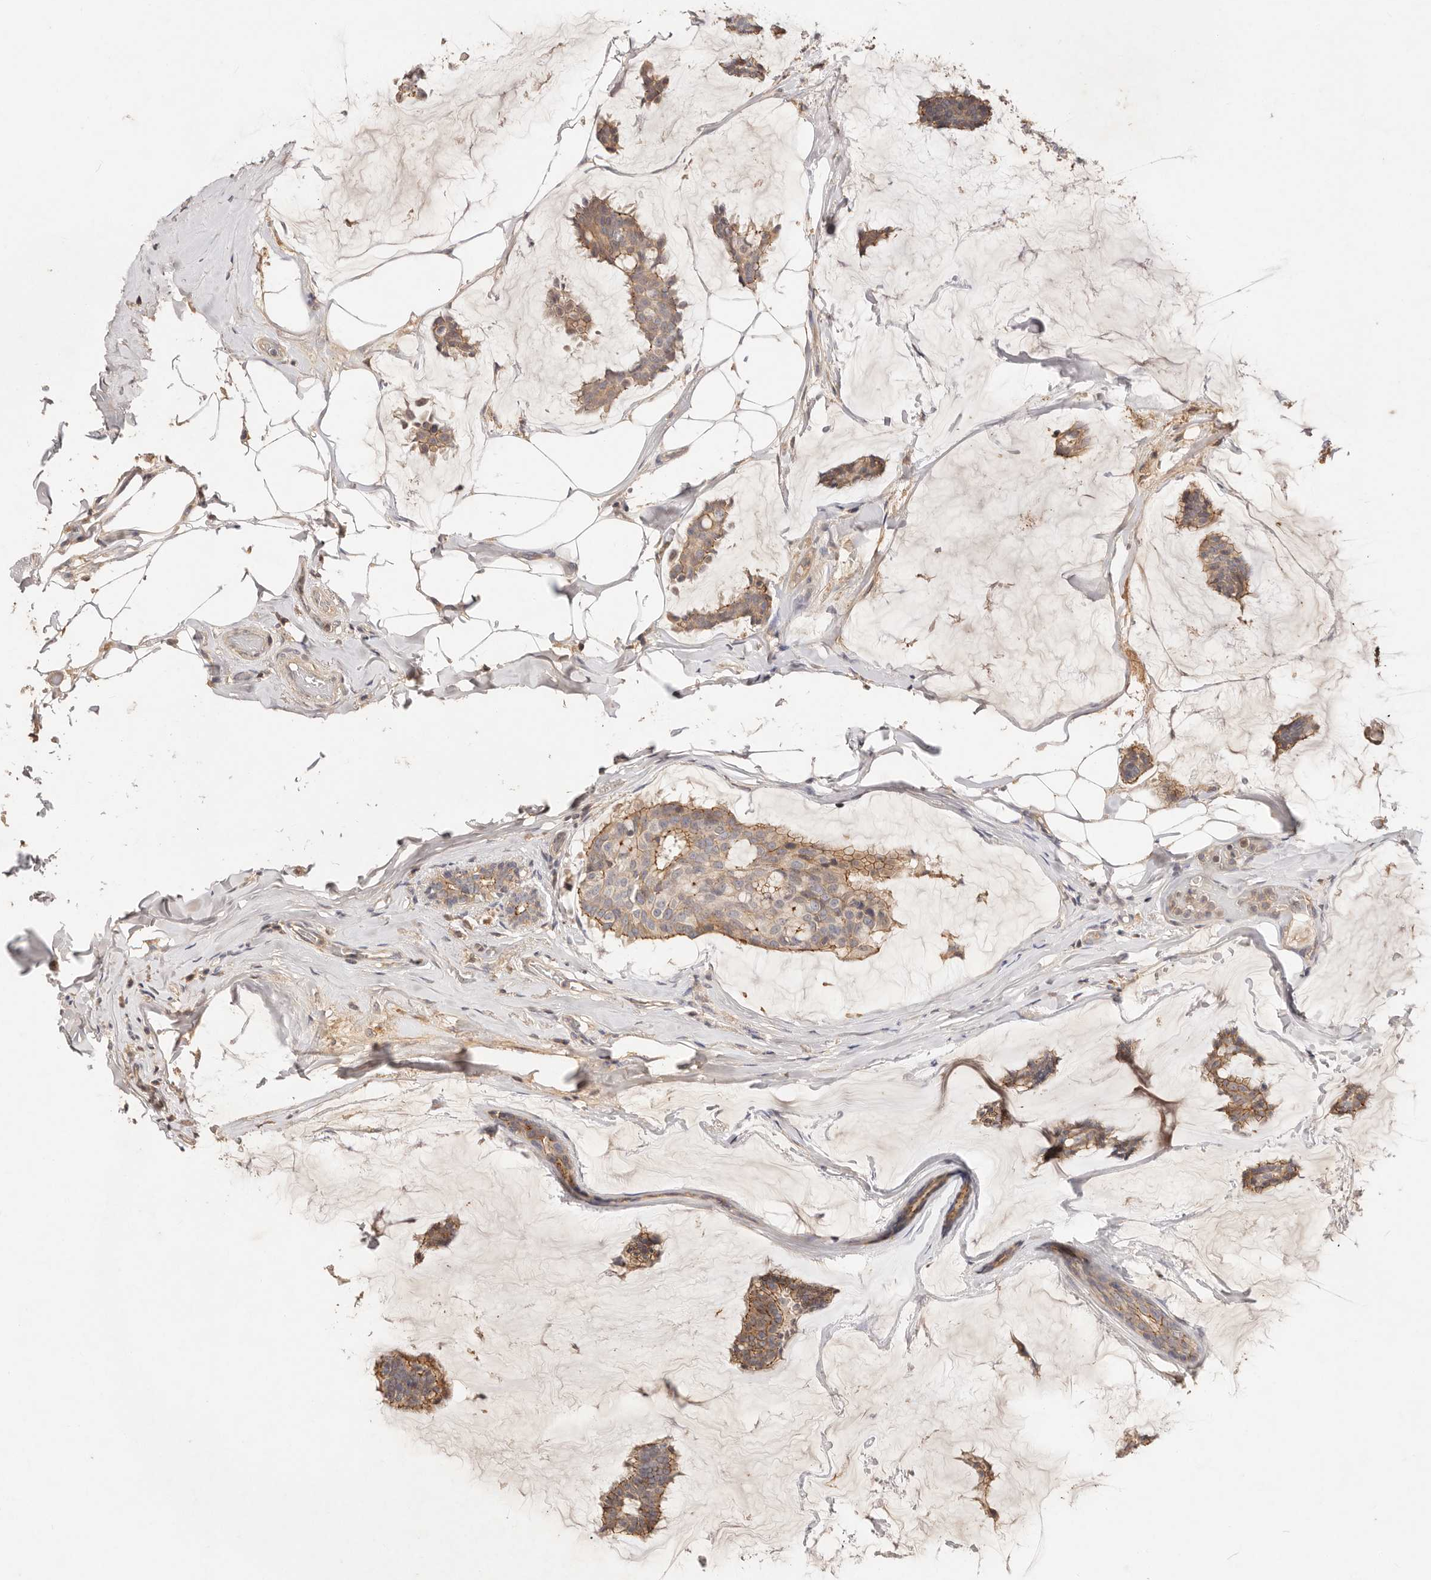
{"staining": {"intensity": "moderate", "quantity": "25%-75%", "location": "cytoplasmic/membranous"}, "tissue": "breast cancer", "cell_type": "Tumor cells", "image_type": "cancer", "snomed": [{"axis": "morphology", "description": "Duct carcinoma"}, {"axis": "topography", "description": "Breast"}], "caption": "This is a micrograph of IHC staining of breast intraductal carcinoma, which shows moderate positivity in the cytoplasmic/membranous of tumor cells.", "gene": "CXADR", "patient": {"sex": "female", "age": 93}}